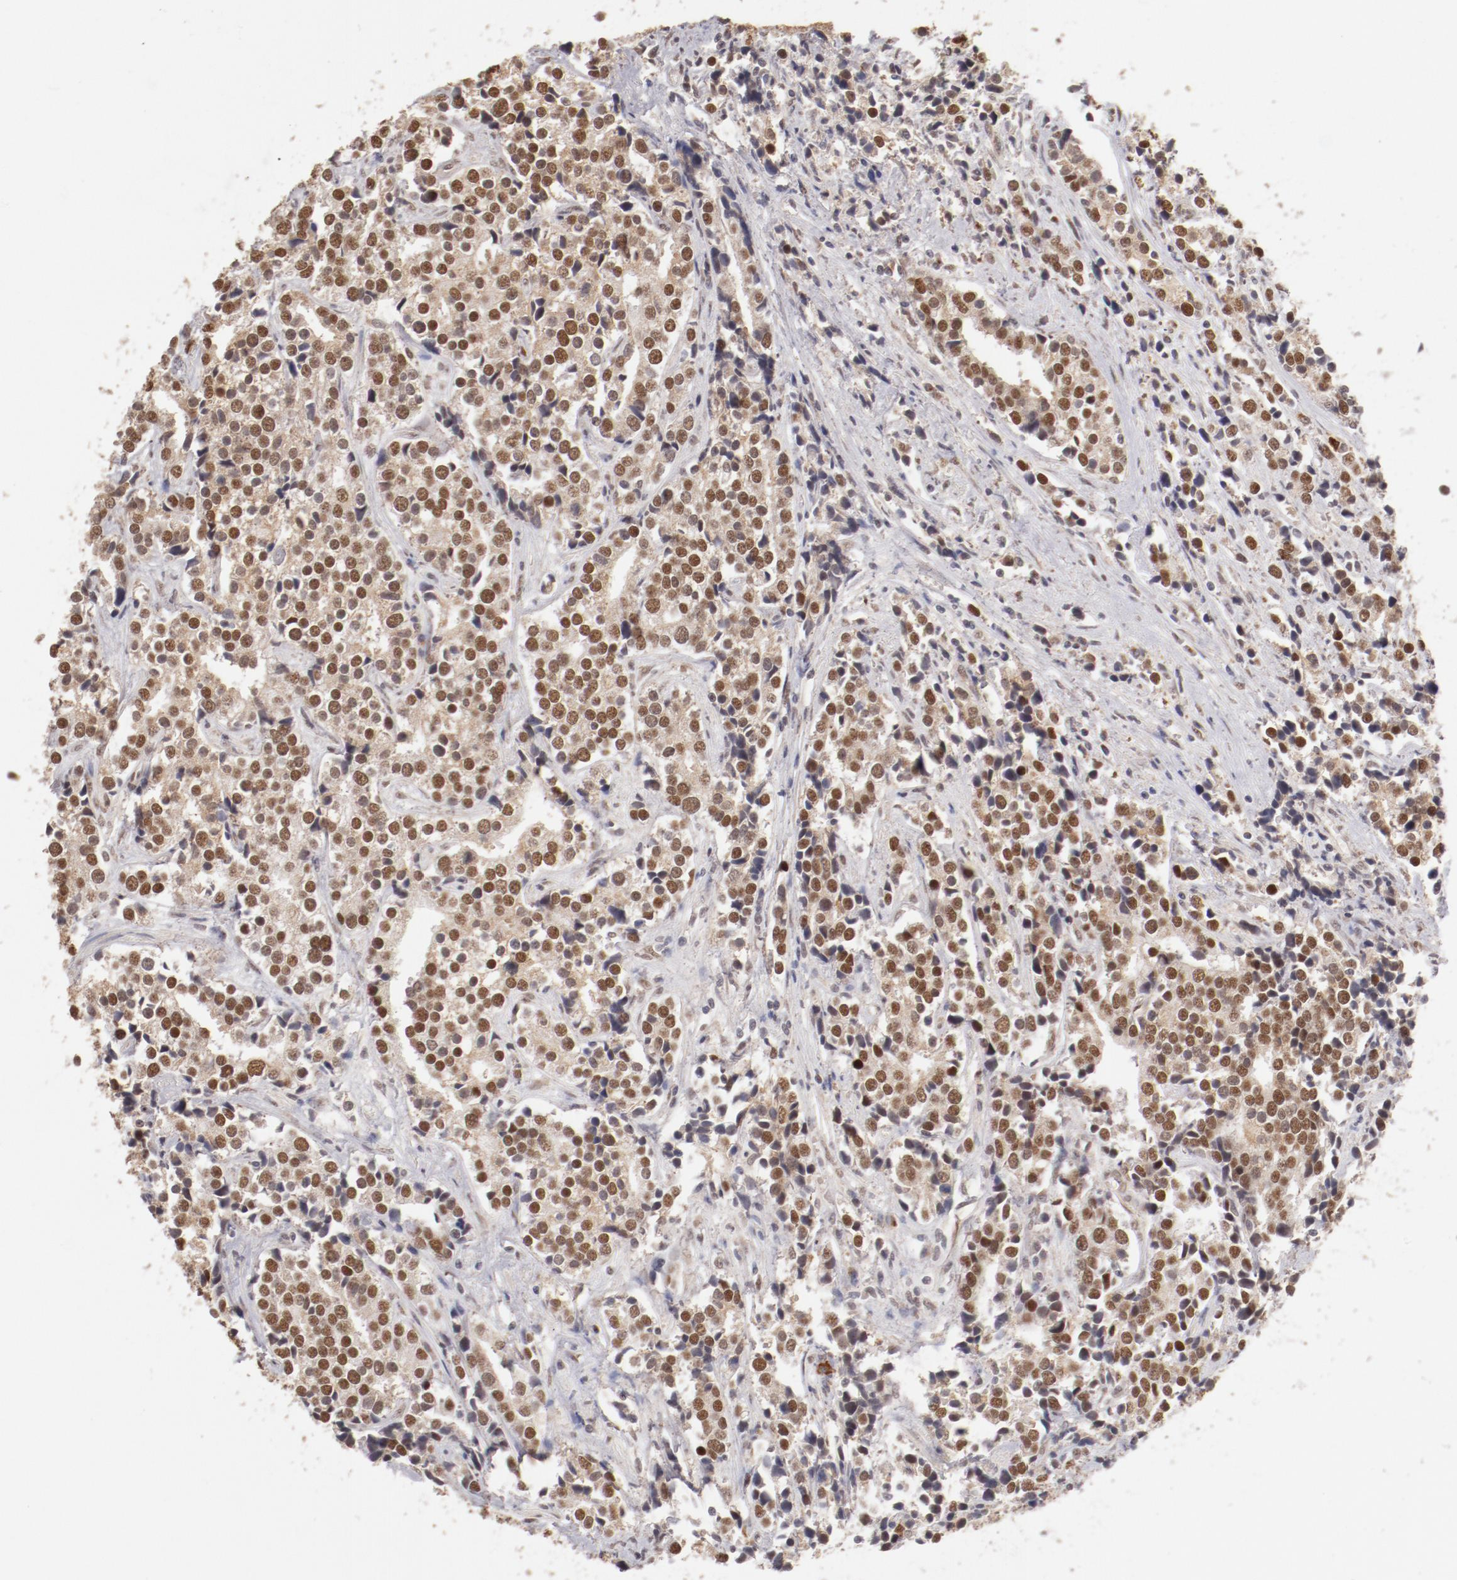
{"staining": {"intensity": "moderate", "quantity": ">75%", "location": "cytoplasmic/membranous,nuclear"}, "tissue": "prostate cancer", "cell_type": "Tumor cells", "image_type": "cancer", "snomed": [{"axis": "morphology", "description": "Adenocarcinoma, High grade"}, {"axis": "topography", "description": "Prostate"}], "caption": "Prostate cancer (adenocarcinoma (high-grade)) was stained to show a protein in brown. There is medium levels of moderate cytoplasmic/membranous and nuclear positivity in about >75% of tumor cells.", "gene": "NFE2", "patient": {"sex": "male", "age": 71}}